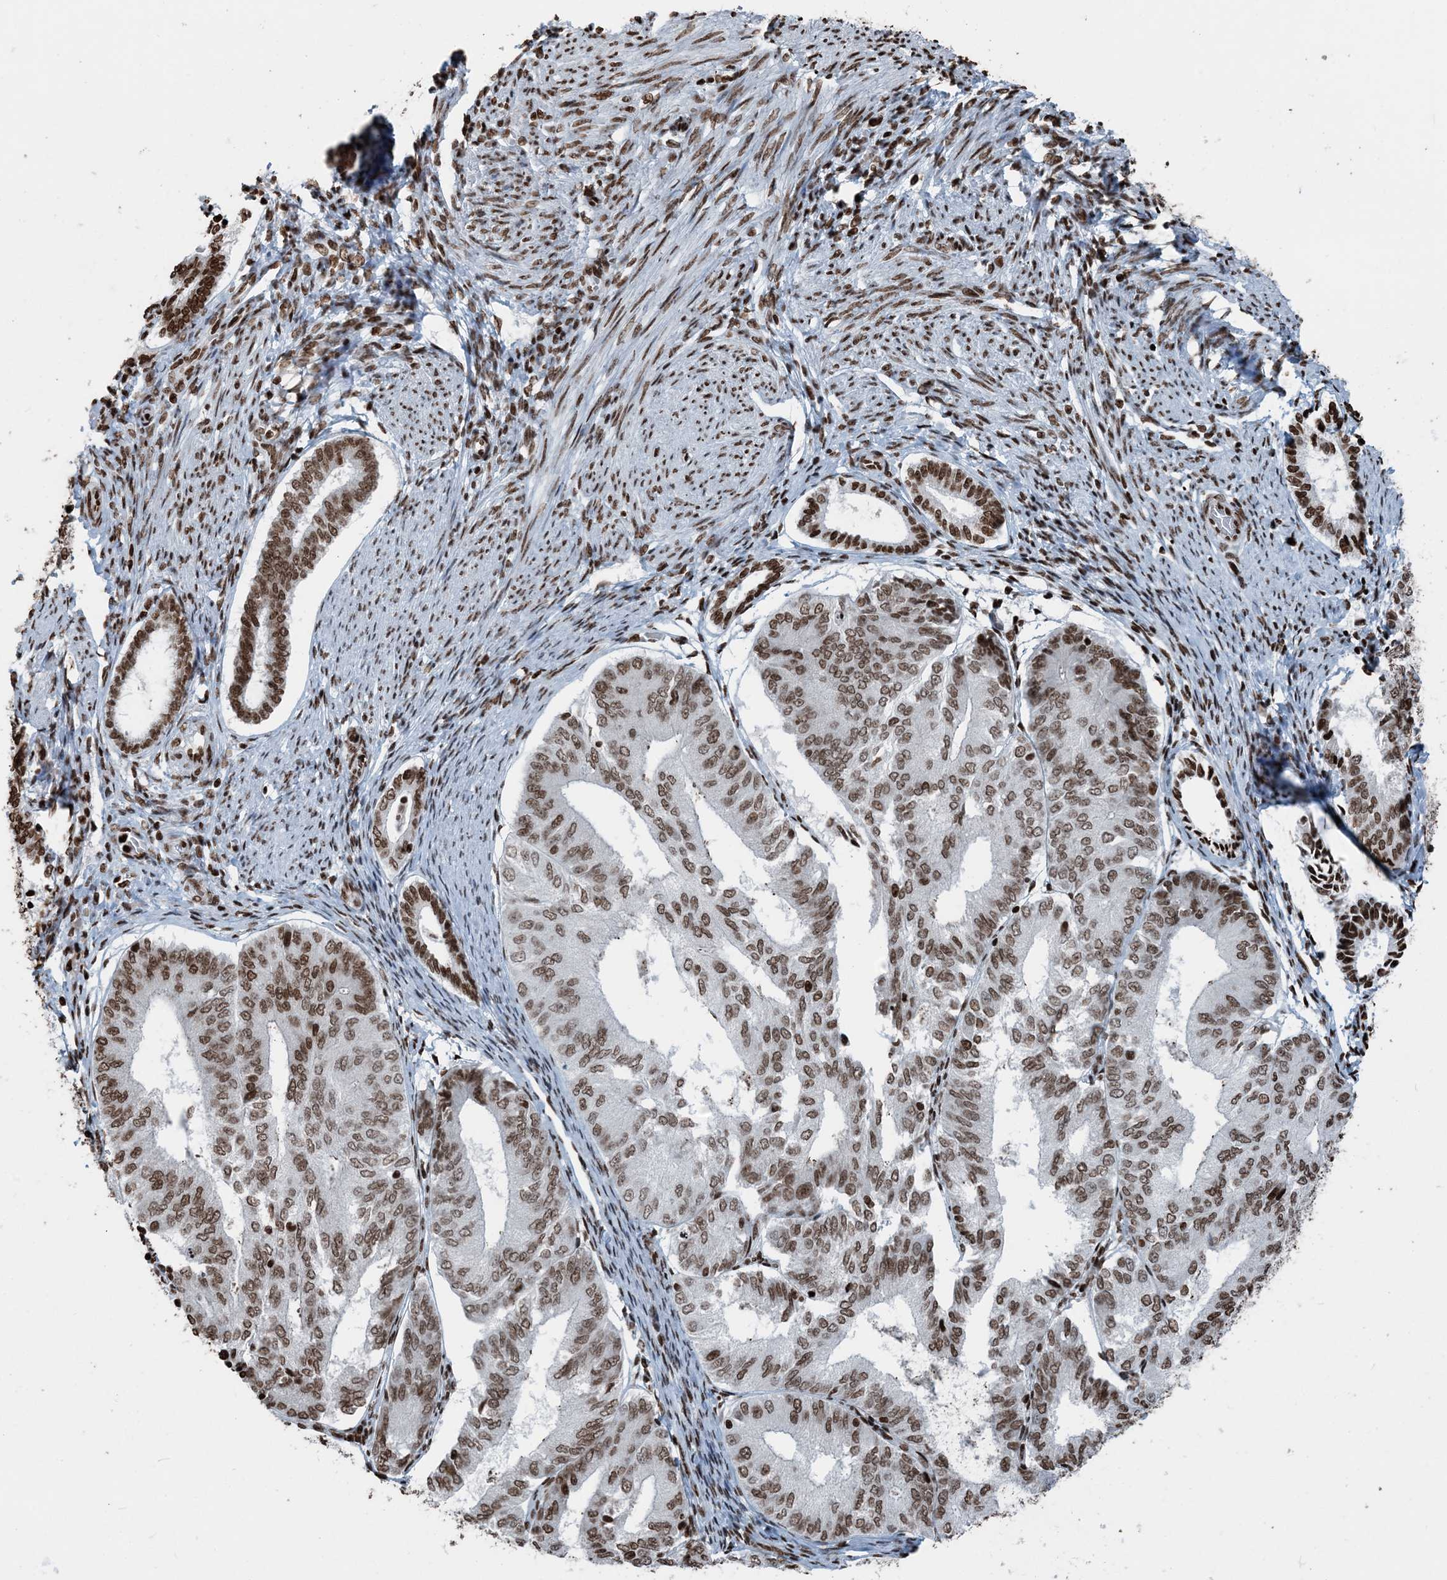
{"staining": {"intensity": "moderate", "quantity": ">75%", "location": "nuclear"}, "tissue": "endometrial cancer", "cell_type": "Tumor cells", "image_type": "cancer", "snomed": [{"axis": "morphology", "description": "Adenocarcinoma, NOS"}, {"axis": "topography", "description": "Endometrium"}], "caption": "Moderate nuclear protein positivity is present in approximately >75% of tumor cells in endometrial adenocarcinoma.", "gene": "H3-3B", "patient": {"sex": "female", "age": 81}}